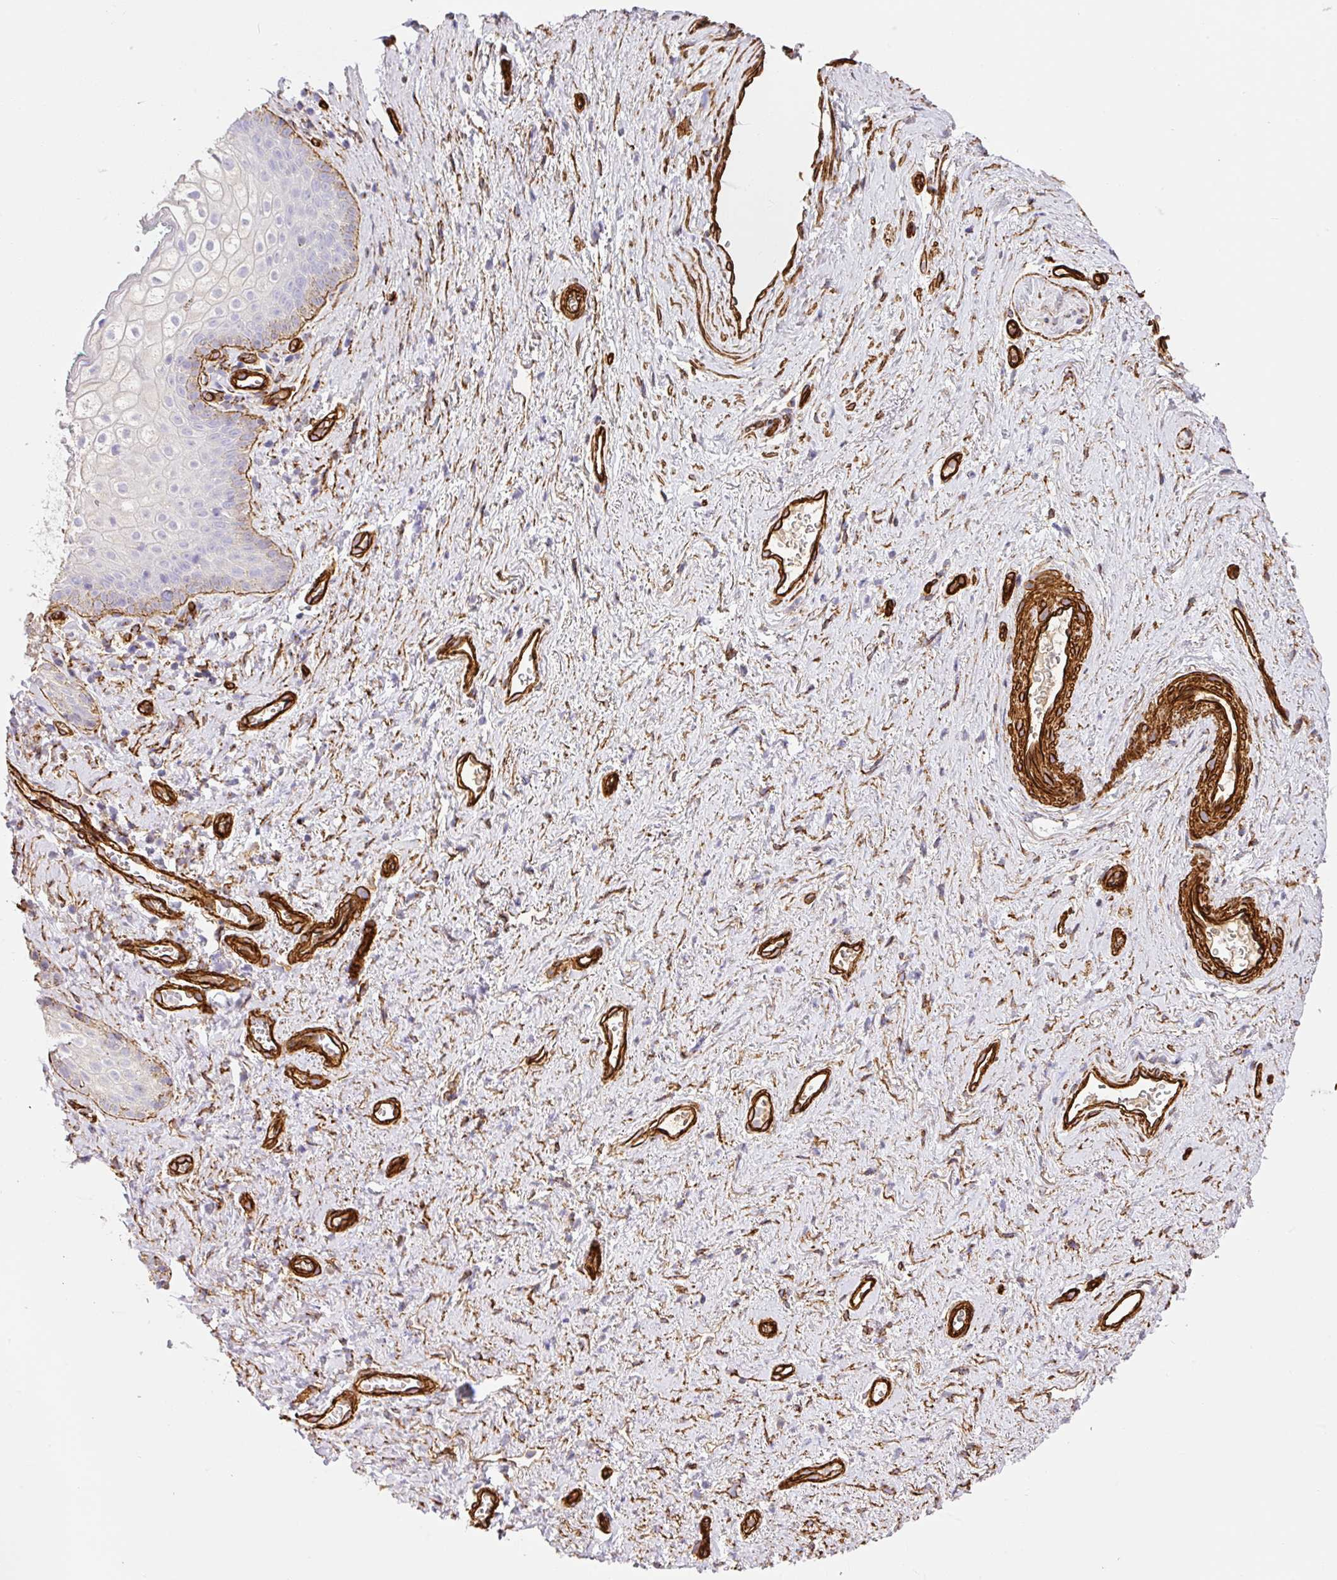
{"staining": {"intensity": "moderate", "quantity": "<25%", "location": "cytoplasmic/membranous"}, "tissue": "vagina", "cell_type": "Squamous epithelial cells", "image_type": "normal", "snomed": [{"axis": "morphology", "description": "Normal tissue, NOS"}, {"axis": "topography", "description": "Vulva"}, {"axis": "topography", "description": "Vagina"}, {"axis": "topography", "description": "Peripheral nerve tissue"}], "caption": "Protein analysis of normal vagina exhibits moderate cytoplasmic/membranous positivity in approximately <25% of squamous epithelial cells. The protein of interest is stained brown, and the nuclei are stained in blue (DAB (3,3'-diaminobenzidine) IHC with brightfield microscopy, high magnification).", "gene": "SLC25A17", "patient": {"sex": "female", "age": 66}}